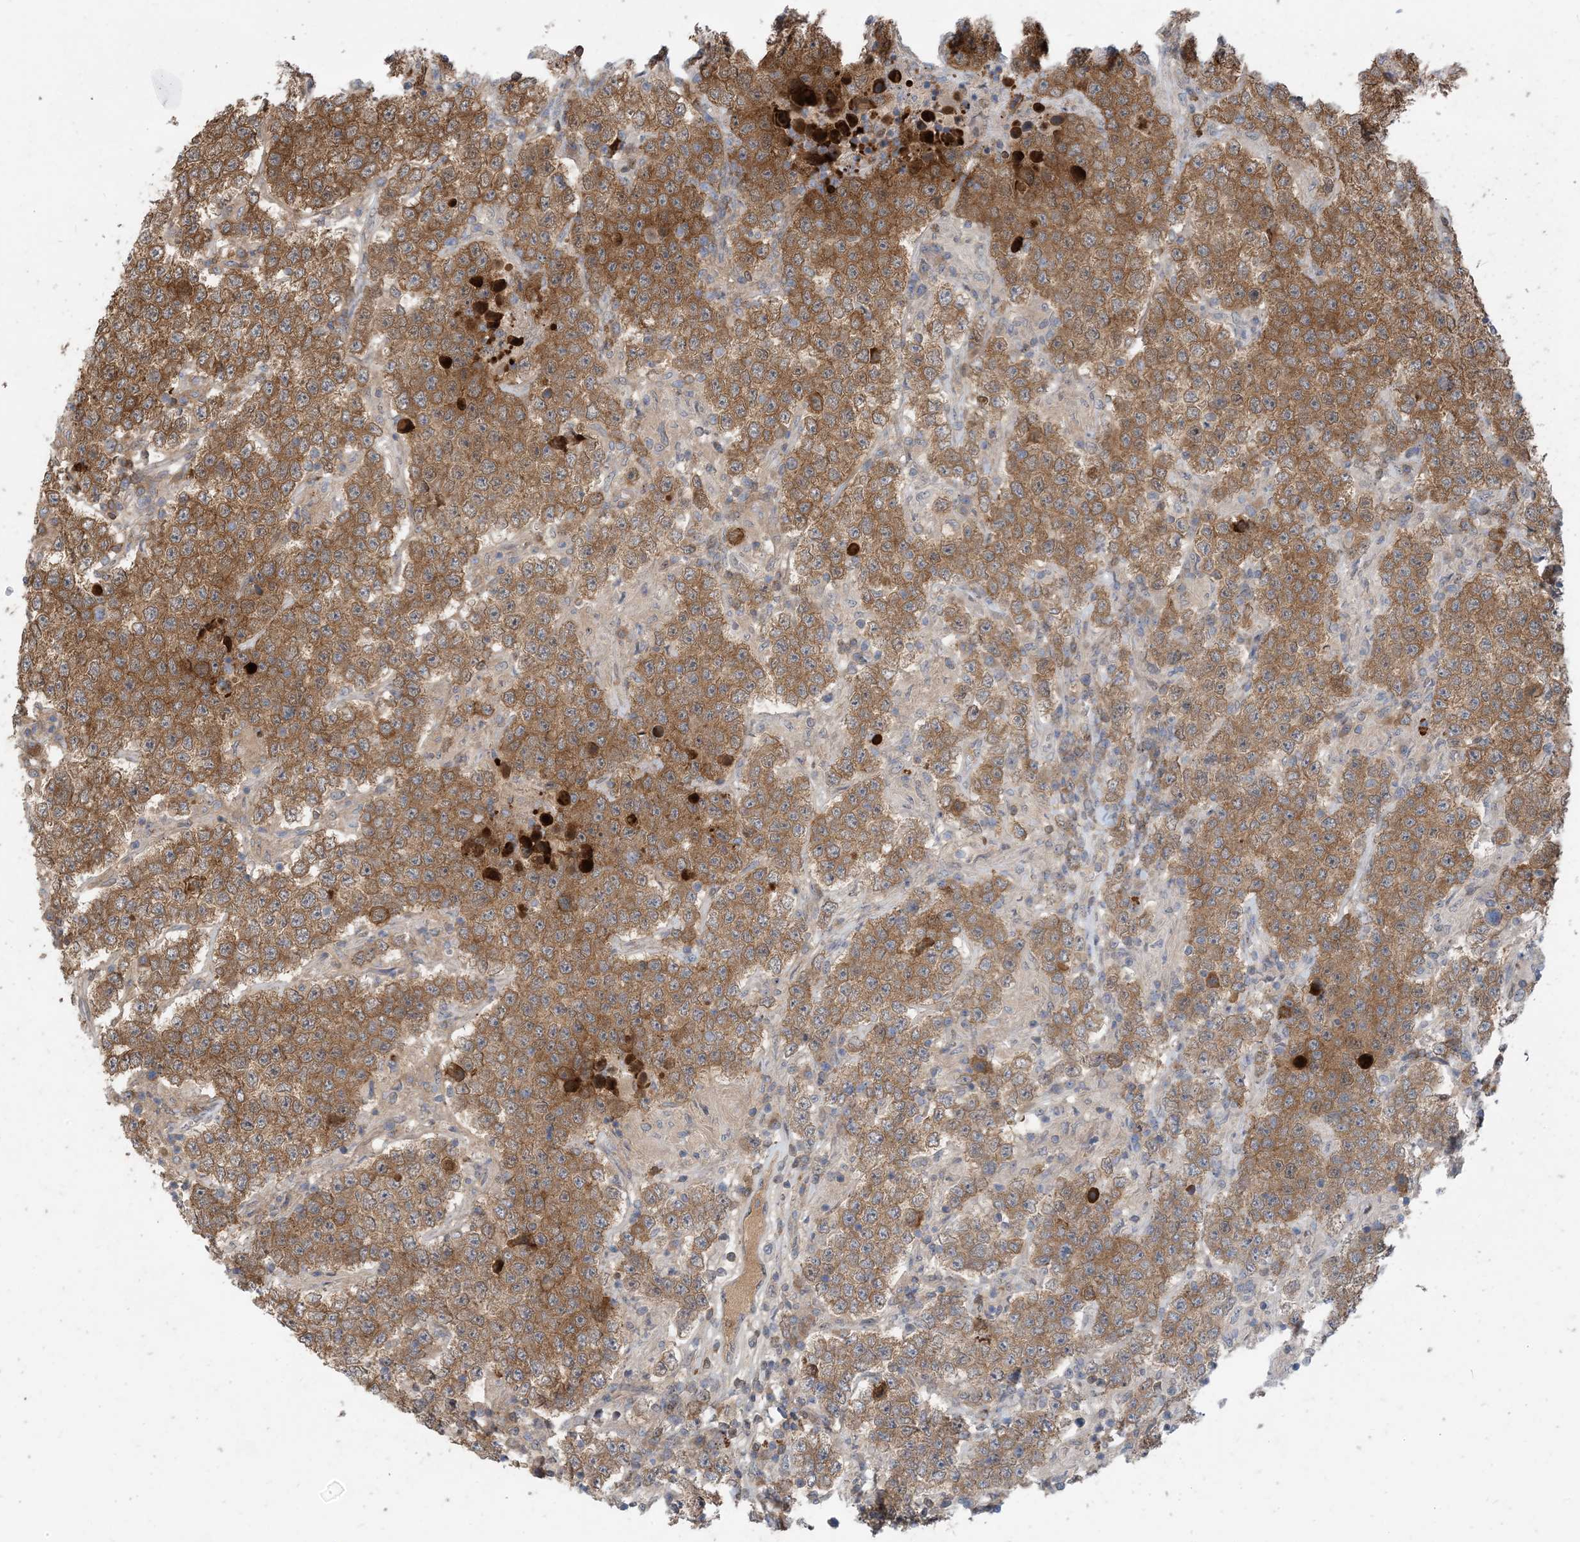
{"staining": {"intensity": "strong", "quantity": ">75%", "location": "cytoplasmic/membranous"}, "tissue": "testis cancer", "cell_type": "Tumor cells", "image_type": "cancer", "snomed": [{"axis": "morphology", "description": "Normal tissue, NOS"}, {"axis": "morphology", "description": "Urothelial carcinoma, High grade"}, {"axis": "morphology", "description": "Seminoma, NOS"}, {"axis": "morphology", "description": "Carcinoma, Embryonal, NOS"}, {"axis": "topography", "description": "Urinary bladder"}, {"axis": "topography", "description": "Testis"}], "caption": "Testis cancer stained with a protein marker demonstrates strong staining in tumor cells.", "gene": "ZC3H12A", "patient": {"sex": "male", "age": 41}}